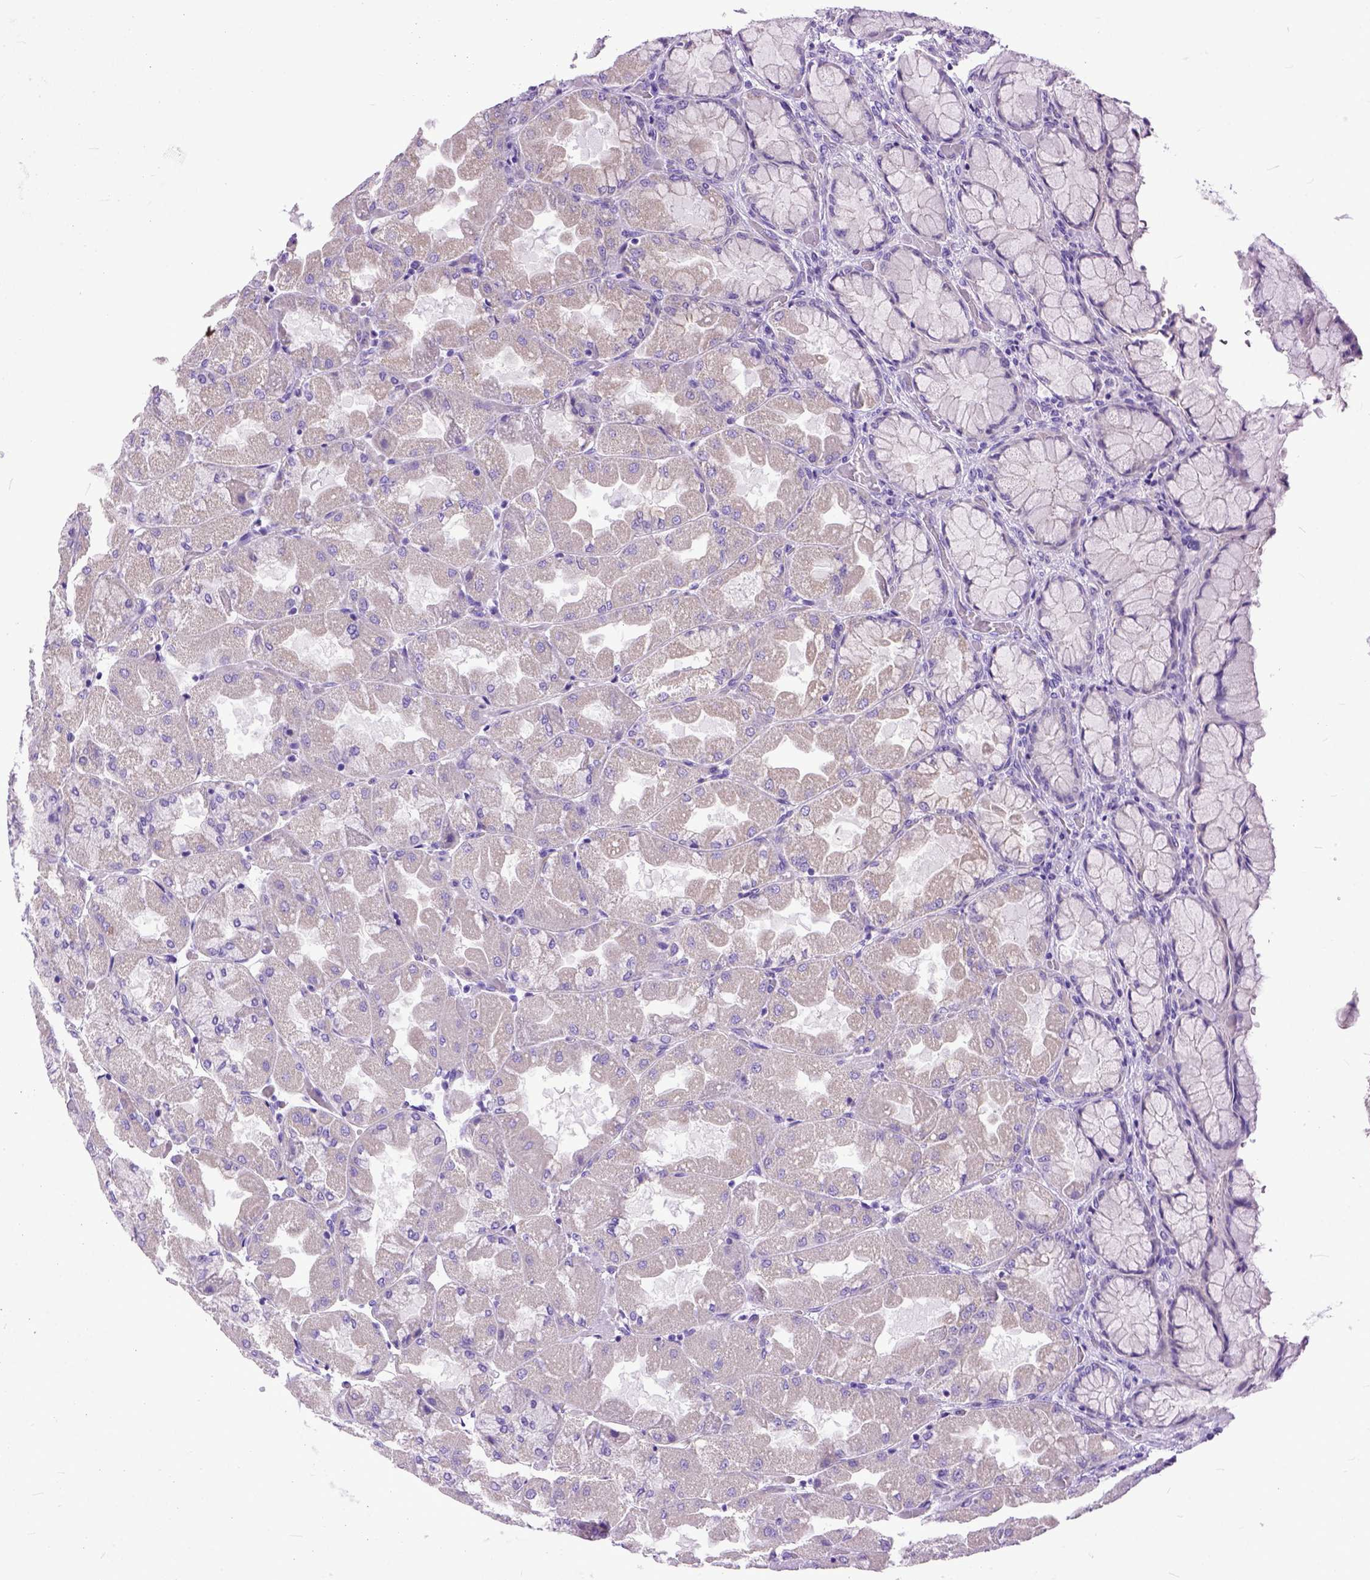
{"staining": {"intensity": "negative", "quantity": "none", "location": "none"}, "tissue": "stomach", "cell_type": "Glandular cells", "image_type": "normal", "snomed": [{"axis": "morphology", "description": "Normal tissue, NOS"}, {"axis": "topography", "description": "Stomach"}], "caption": "IHC image of normal stomach: human stomach stained with DAB (3,3'-diaminobenzidine) reveals no significant protein staining in glandular cells. Brightfield microscopy of IHC stained with DAB (brown) and hematoxylin (blue), captured at high magnification.", "gene": "PPL", "patient": {"sex": "female", "age": 61}}